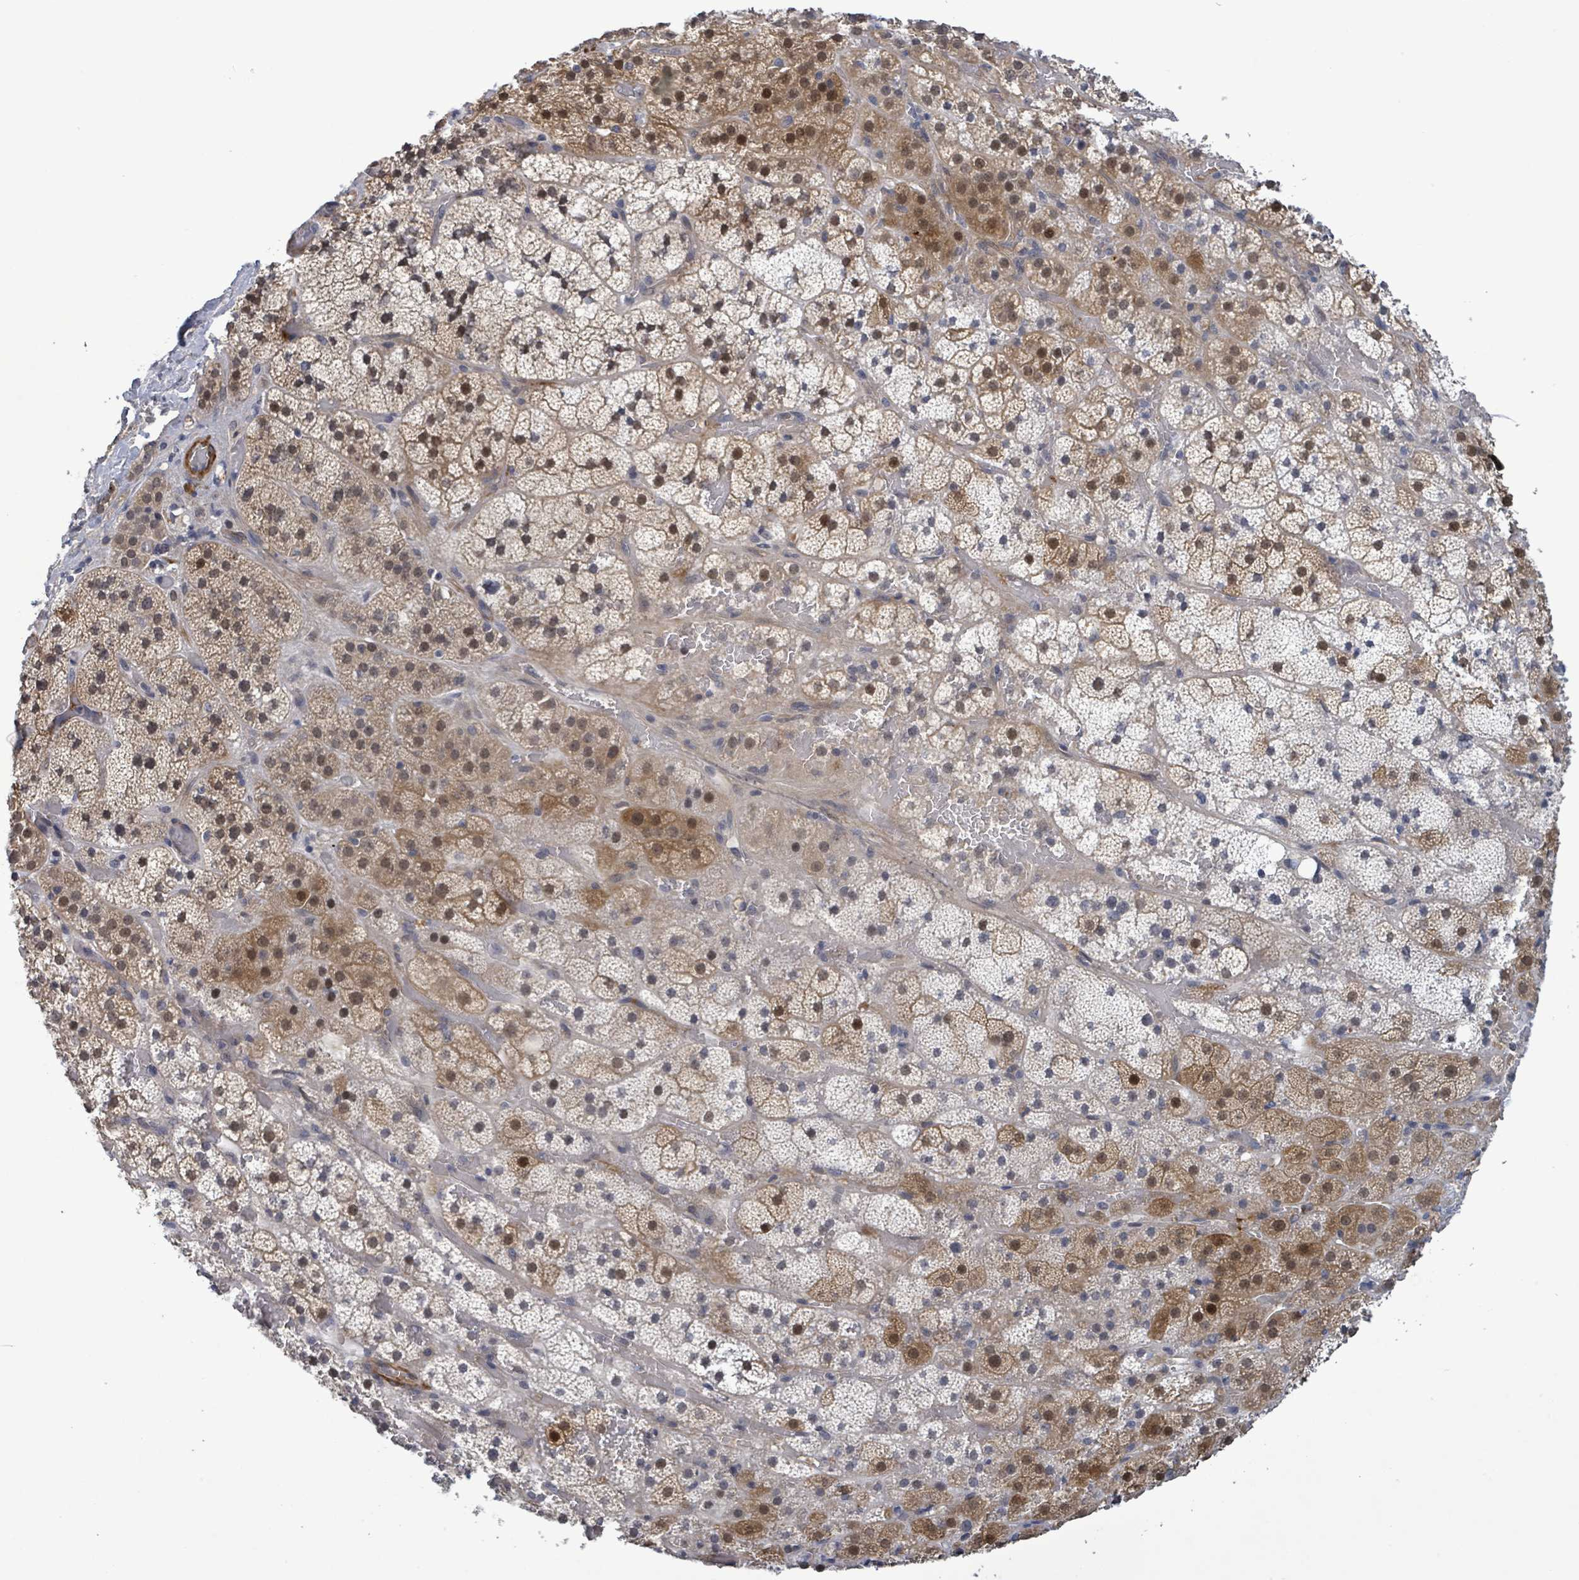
{"staining": {"intensity": "moderate", "quantity": "25%-75%", "location": "cytoplasmic/membranous,nuclear"}, "tissue": "adrenal gland", "cell_type": "Glandular cells", "image_type": "normal", "snomed": [{"axis": "morphology", "description": "Normal tissue, NOS"}, {"axis": "topography", "description": "Adrenal gland"}], "caption": "Immunohistochemistry histopathology image of normal human adrenal gland stained for a protein (brown), which displays medium levels of moderate cytoplasmic/membranous,nuclear positivity in about 25%-75% of glandular cells.", "gene": "AMMECR1", "patient": {"sex": "male", "age": 57}}